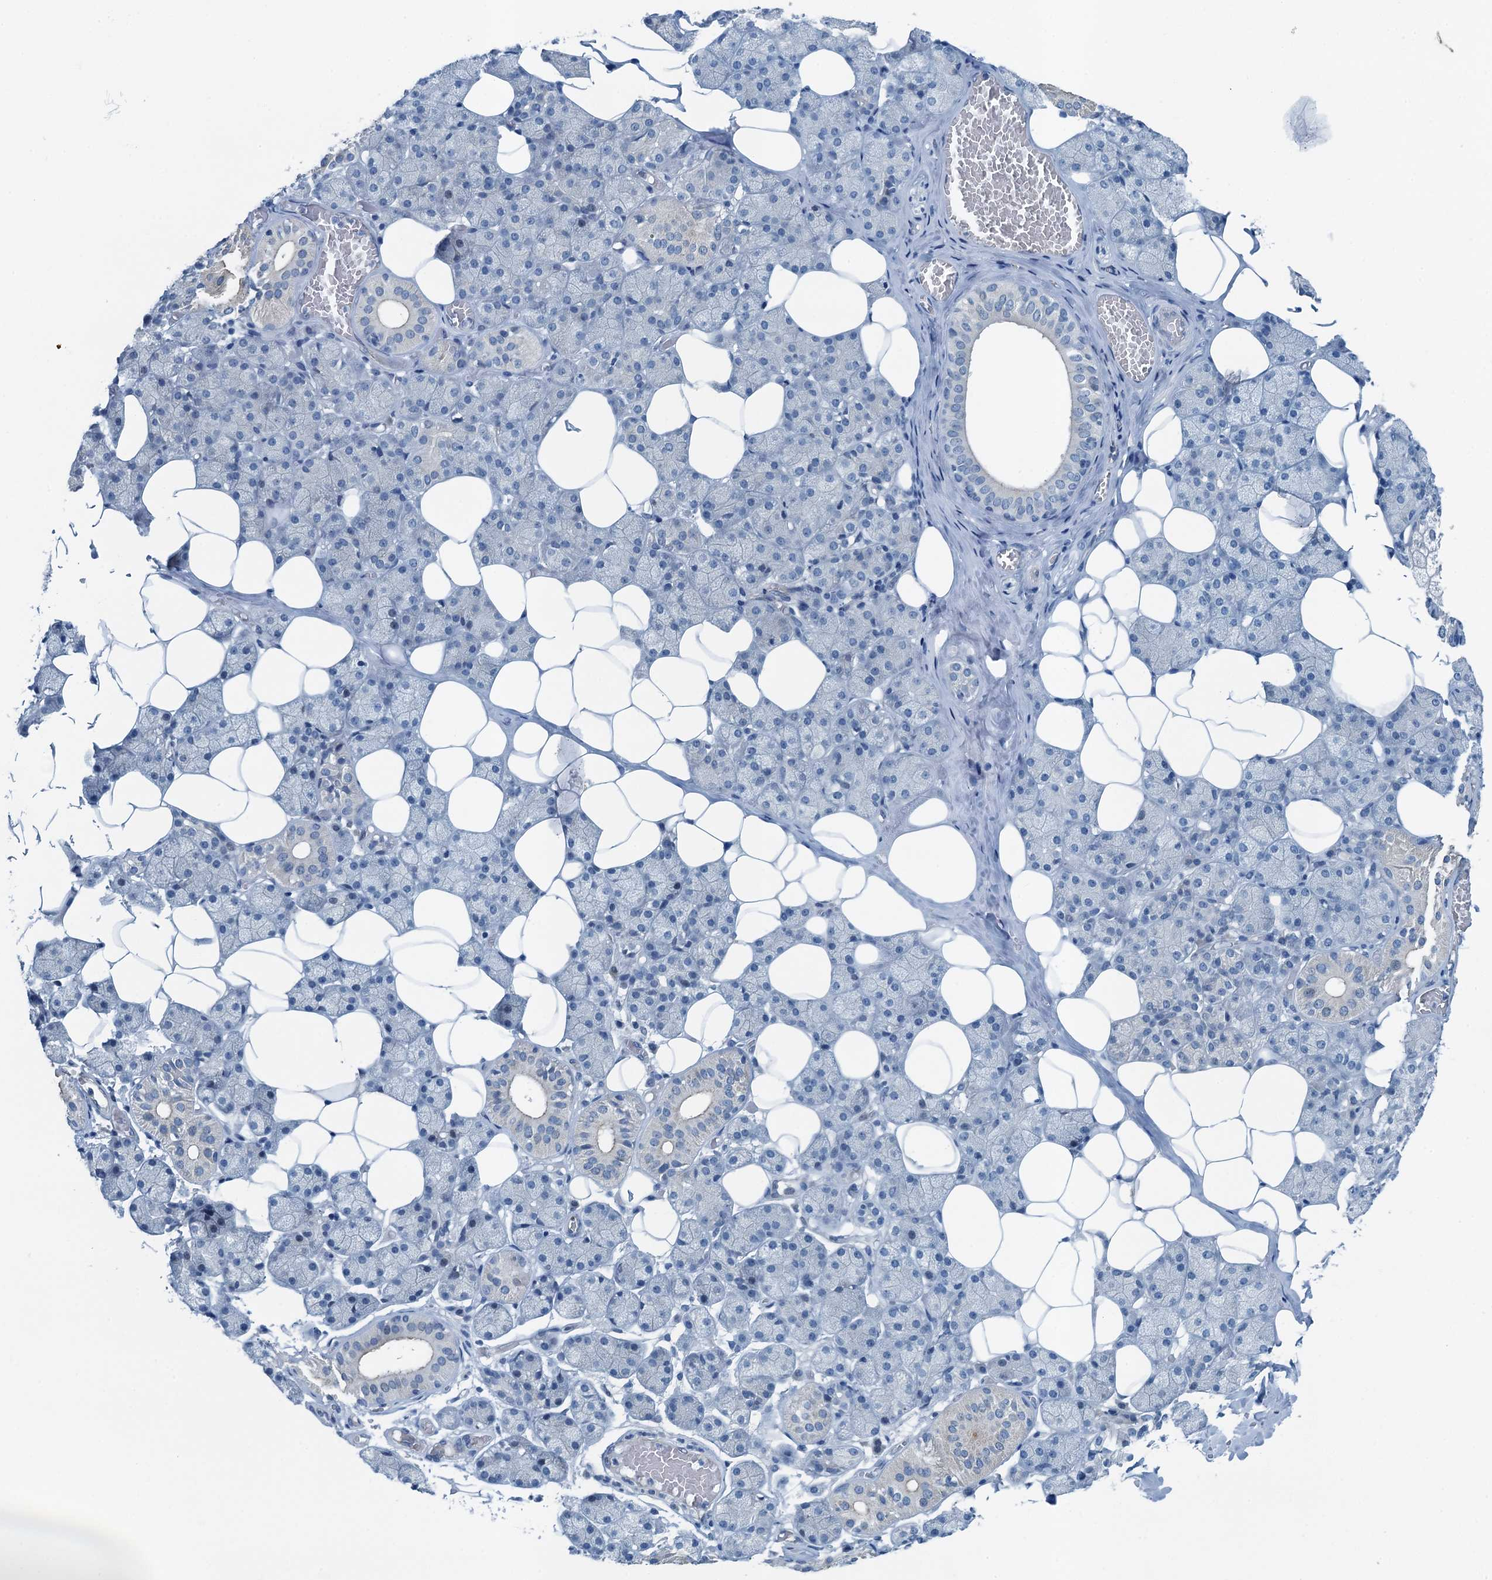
{"staining": {"intensity": "negative", "quantity": "none", "location": "none"}, "tissue": "salivary gland", "cell_type": "Glandular cells", "image_type": "normal", "snomed": [{"axis": "morphology", "description": "Normal tissue, NOS"}, {"axis": "topography", "description": "Salivary gland"}], "caption": "Immunohistochemistry of unremarkable human salivary gland displays no expression in glandular cells. (Brightfield microscopy of DAB (3,3'-diaminobenzidine) IHC at high magnification).", "gene": "GFOD2", "patient": {"sex": "female", "age": 33}}